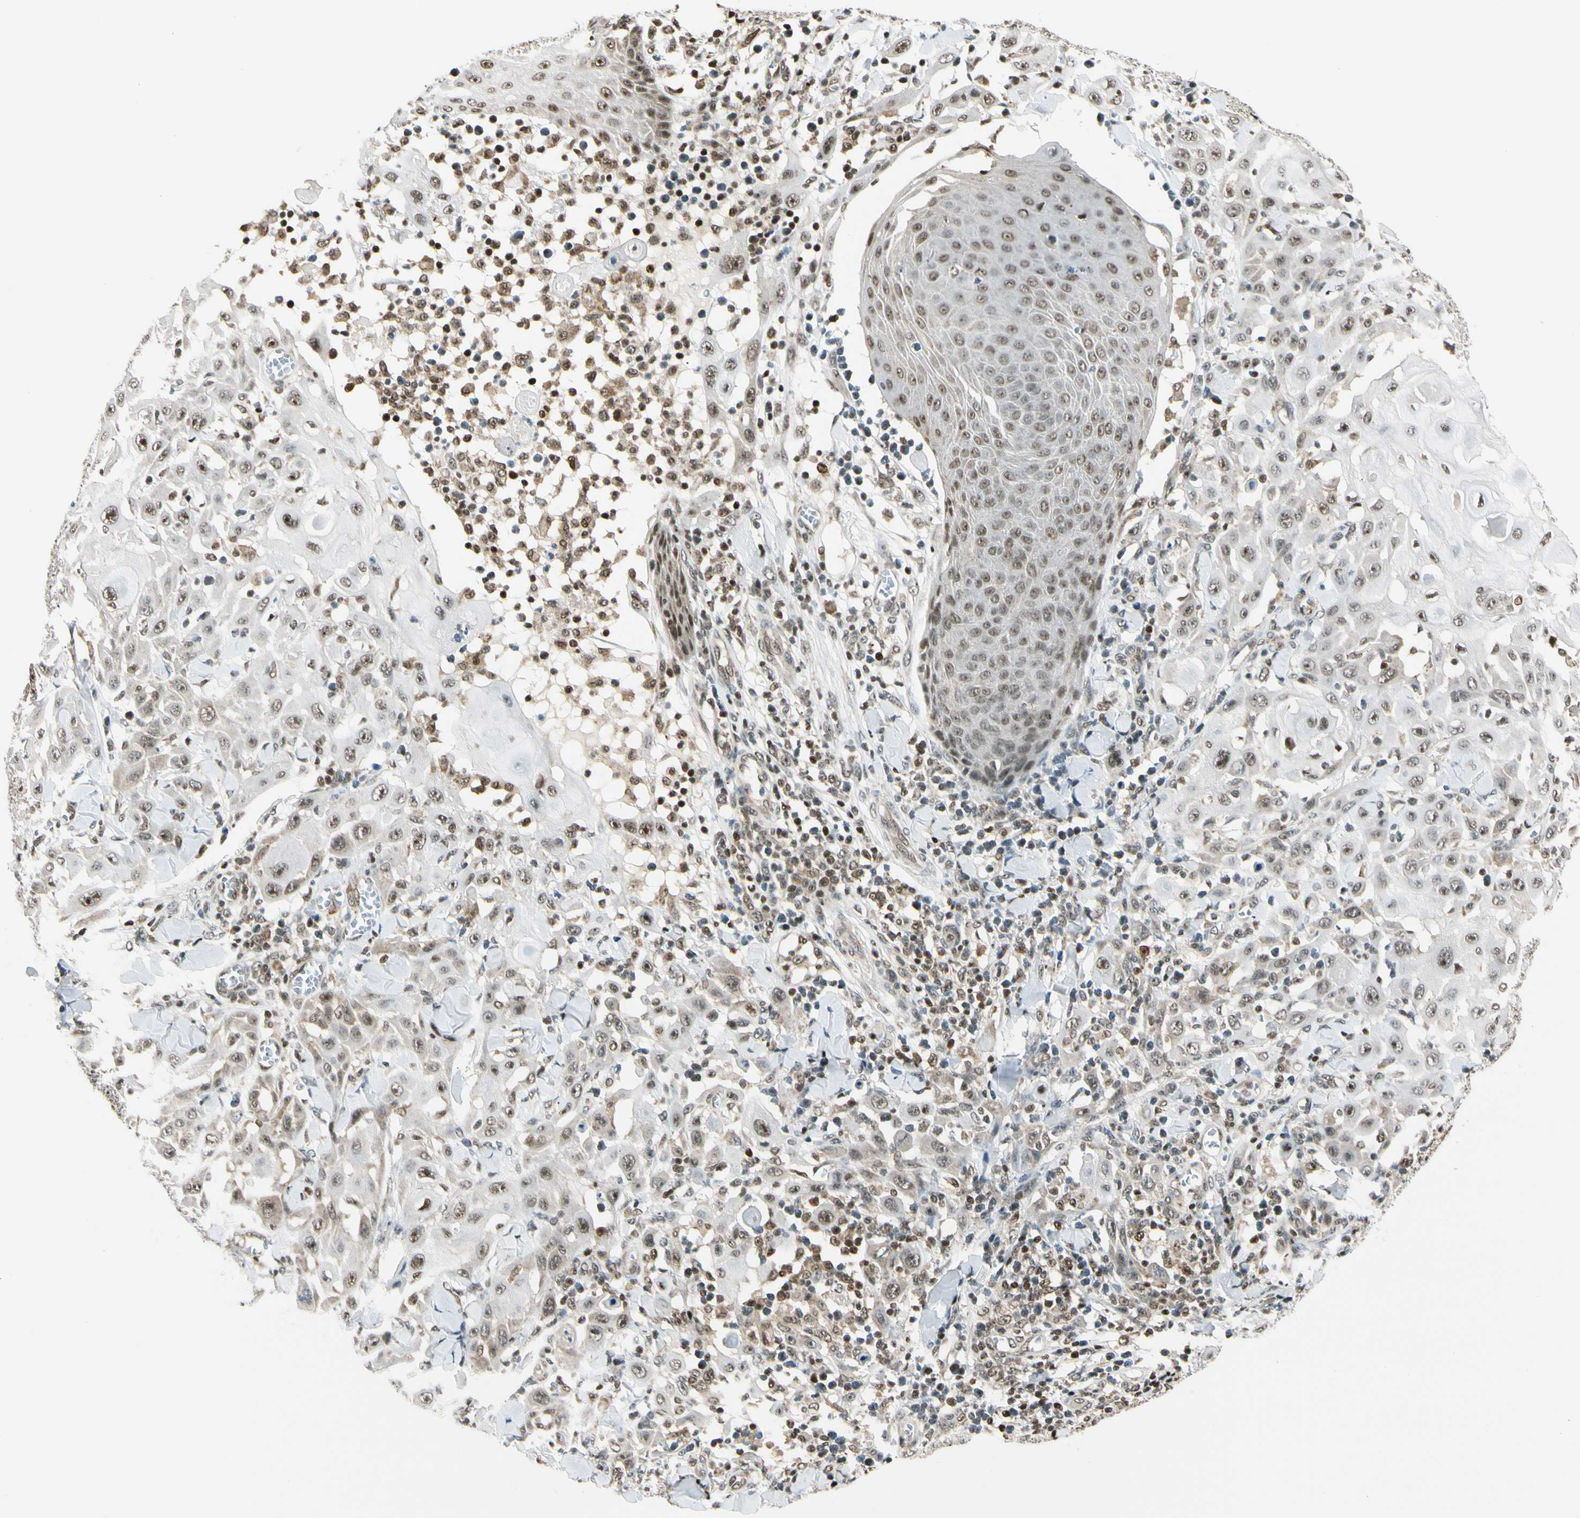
{"staining": {"intensity": "weak", "quantity": ">75%", "location": "nuclear"}, "tissue": "skin cancer", "cell_type": "Tumor cells", "image_type": "cancer", "snomed": [{"axis": "morphology", "description": "Squamous cell carcinoma, NOS"}, {"axis": "topography", "description": "Skin"}], "caption": "Skin cancer was stained to show a protein in brown. There is low levels of weak nuclear expression in approximately >75% of tumor cells.", "gene": "DAXX", "patient": {"sex": "male", "age": 24}}